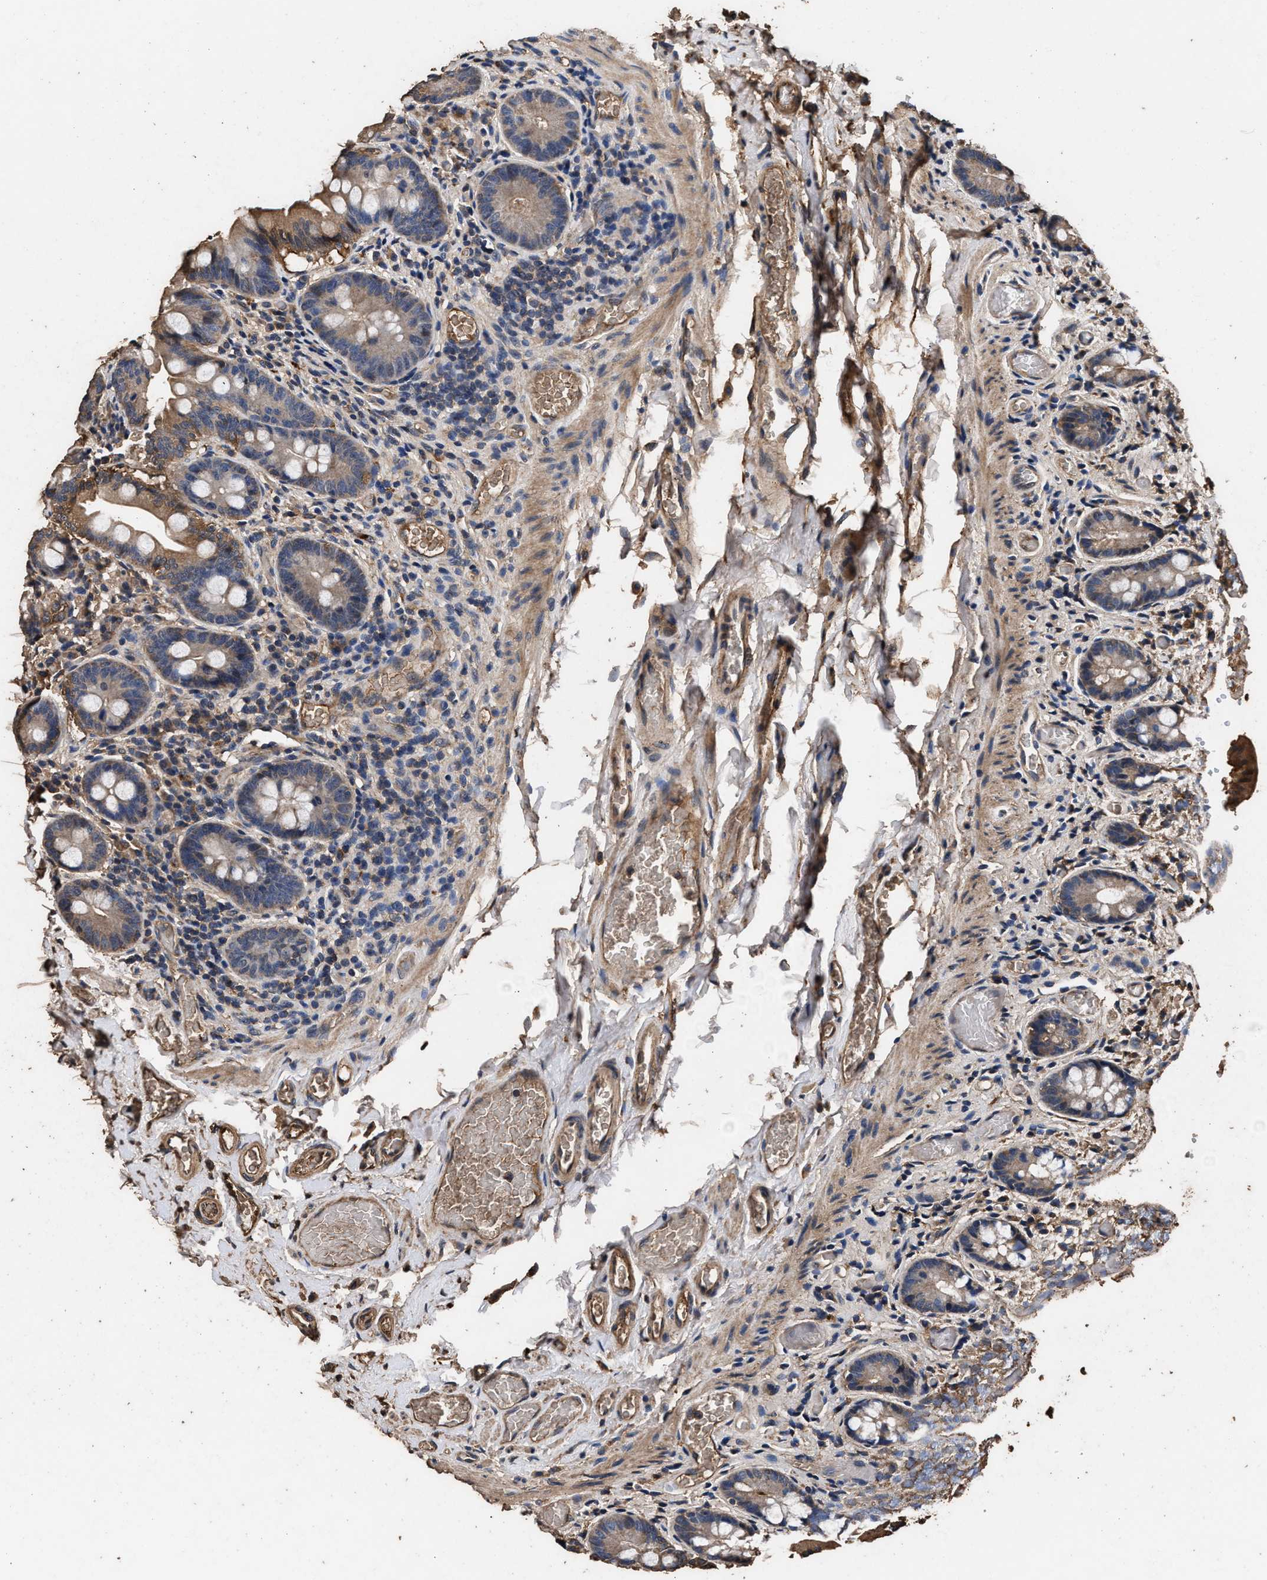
{"staining": {"intensity": "moderate", "quantity": "25%-75%", "location": "cytoplasmic/membranous"}, "tissue": "small intestine", "cell_type": "Glandular cells", "image_type": "normal", "snomed": [{"axis": "morphology", "description": "Normal tissue, NOS"}, {"axis": "topography", "description": "Small intestine"}], "caption": "Unremarkable small intestine was stained to show a protein in brown. There is medium levels of moderate cytoplasmic/membranous positivity in approximately 25%-75% of glandular cells. (DAB = brown stain, brightfield microscopy at high magnification).", "gene": "ENSG00000286112", "patient": {"sex": "female", "age": 56}}